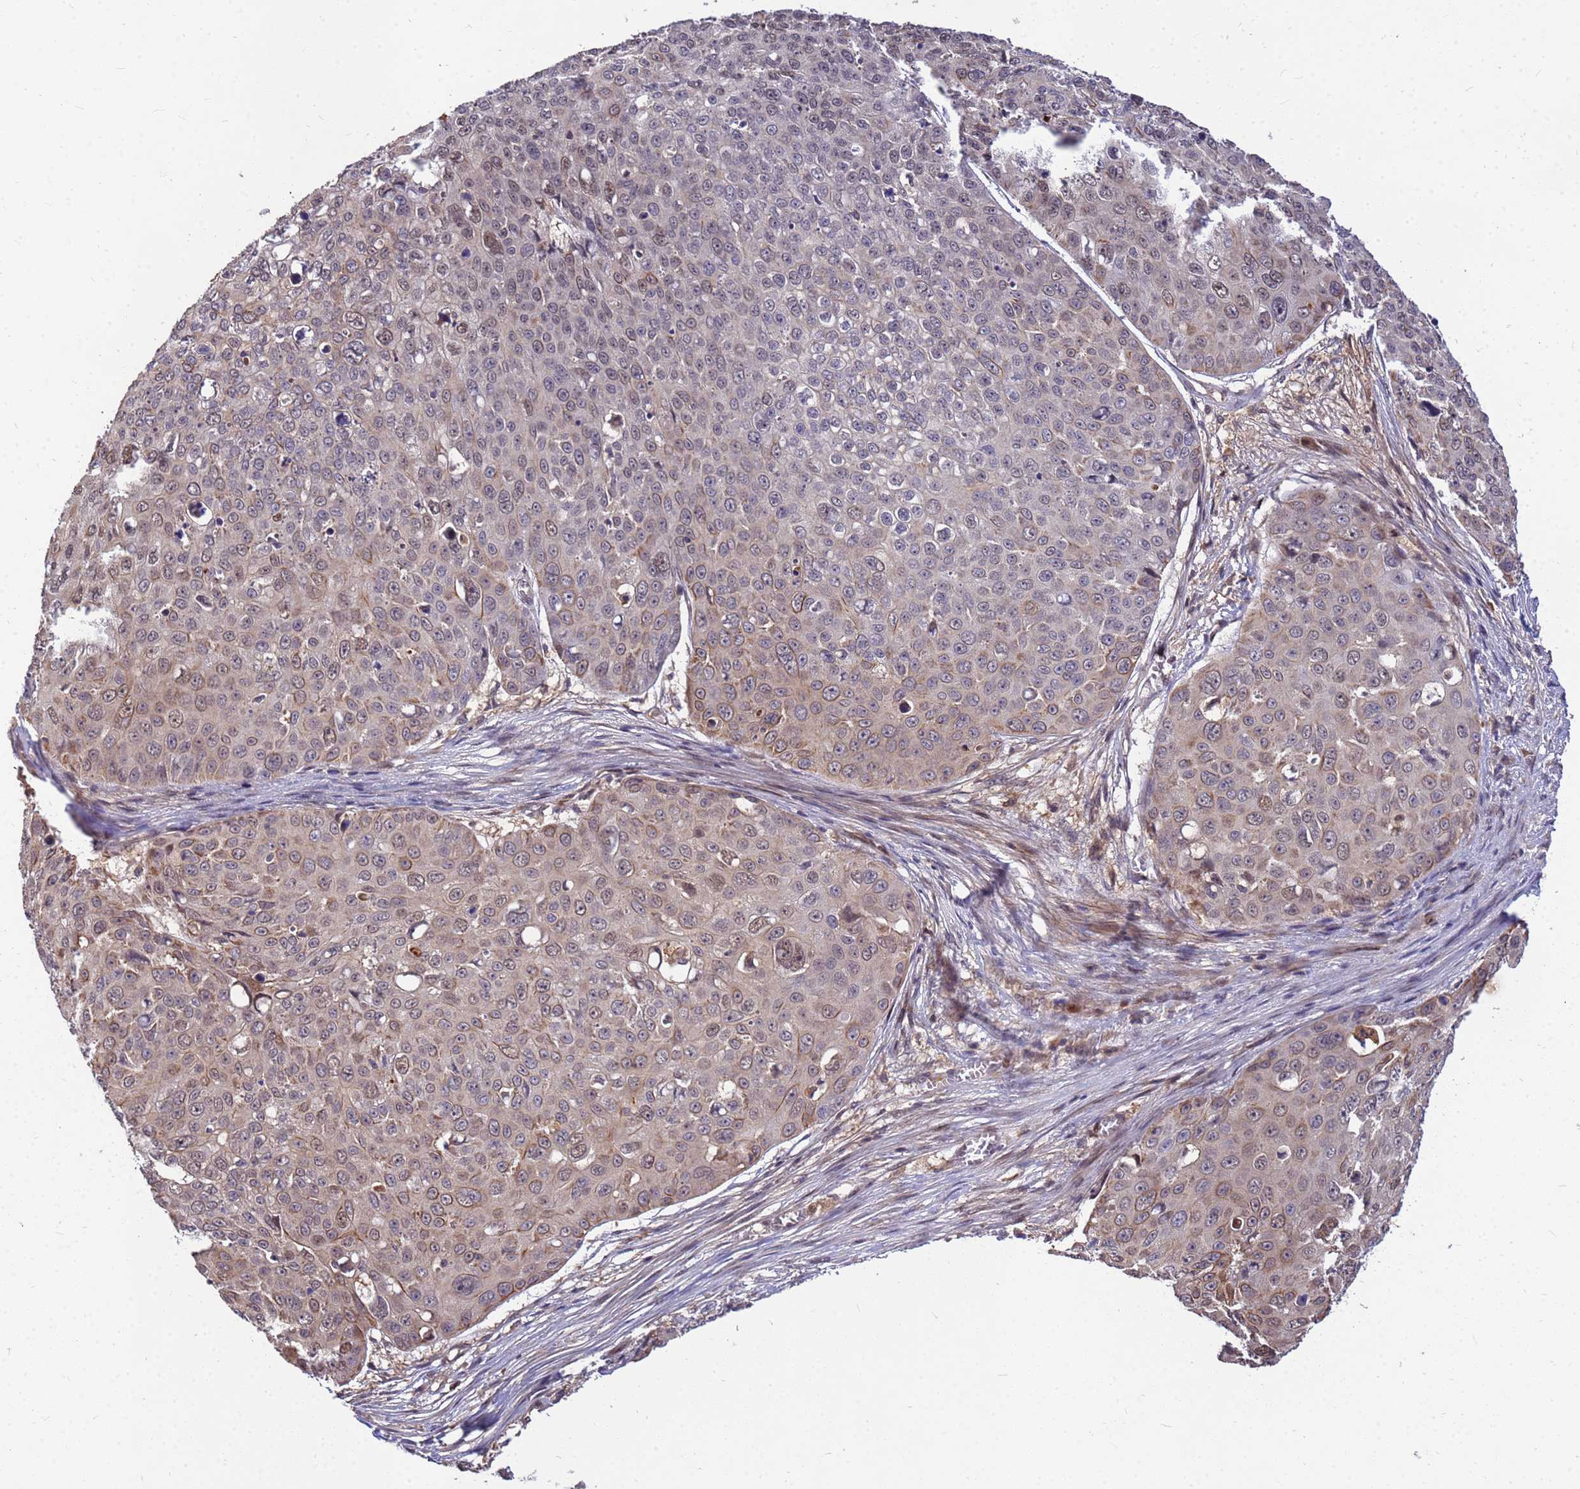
{"staining": {"intensity": "weak", "quantity": "25%-75%", "location": "cytoplasmic/membranous"}, "tissue": "skin cancer", "cell_type": "Tumor cells", "image_type": "cancer", "snomed": [{"axis": "morphology", "description": "Squamous cell carcinoma, NOS"}, {"axis": "topography", "description": "Skin"}], "caption": "Weak cytoplasmic/membranous protein staining is present in about 25%-75% of tumor cells in skin cancer (squamous cell carcinoma). (IHC, brightfield microscopy, high magnification).", "gene": "DUS4L", "patient": {"sex": "male", "age": 71}}